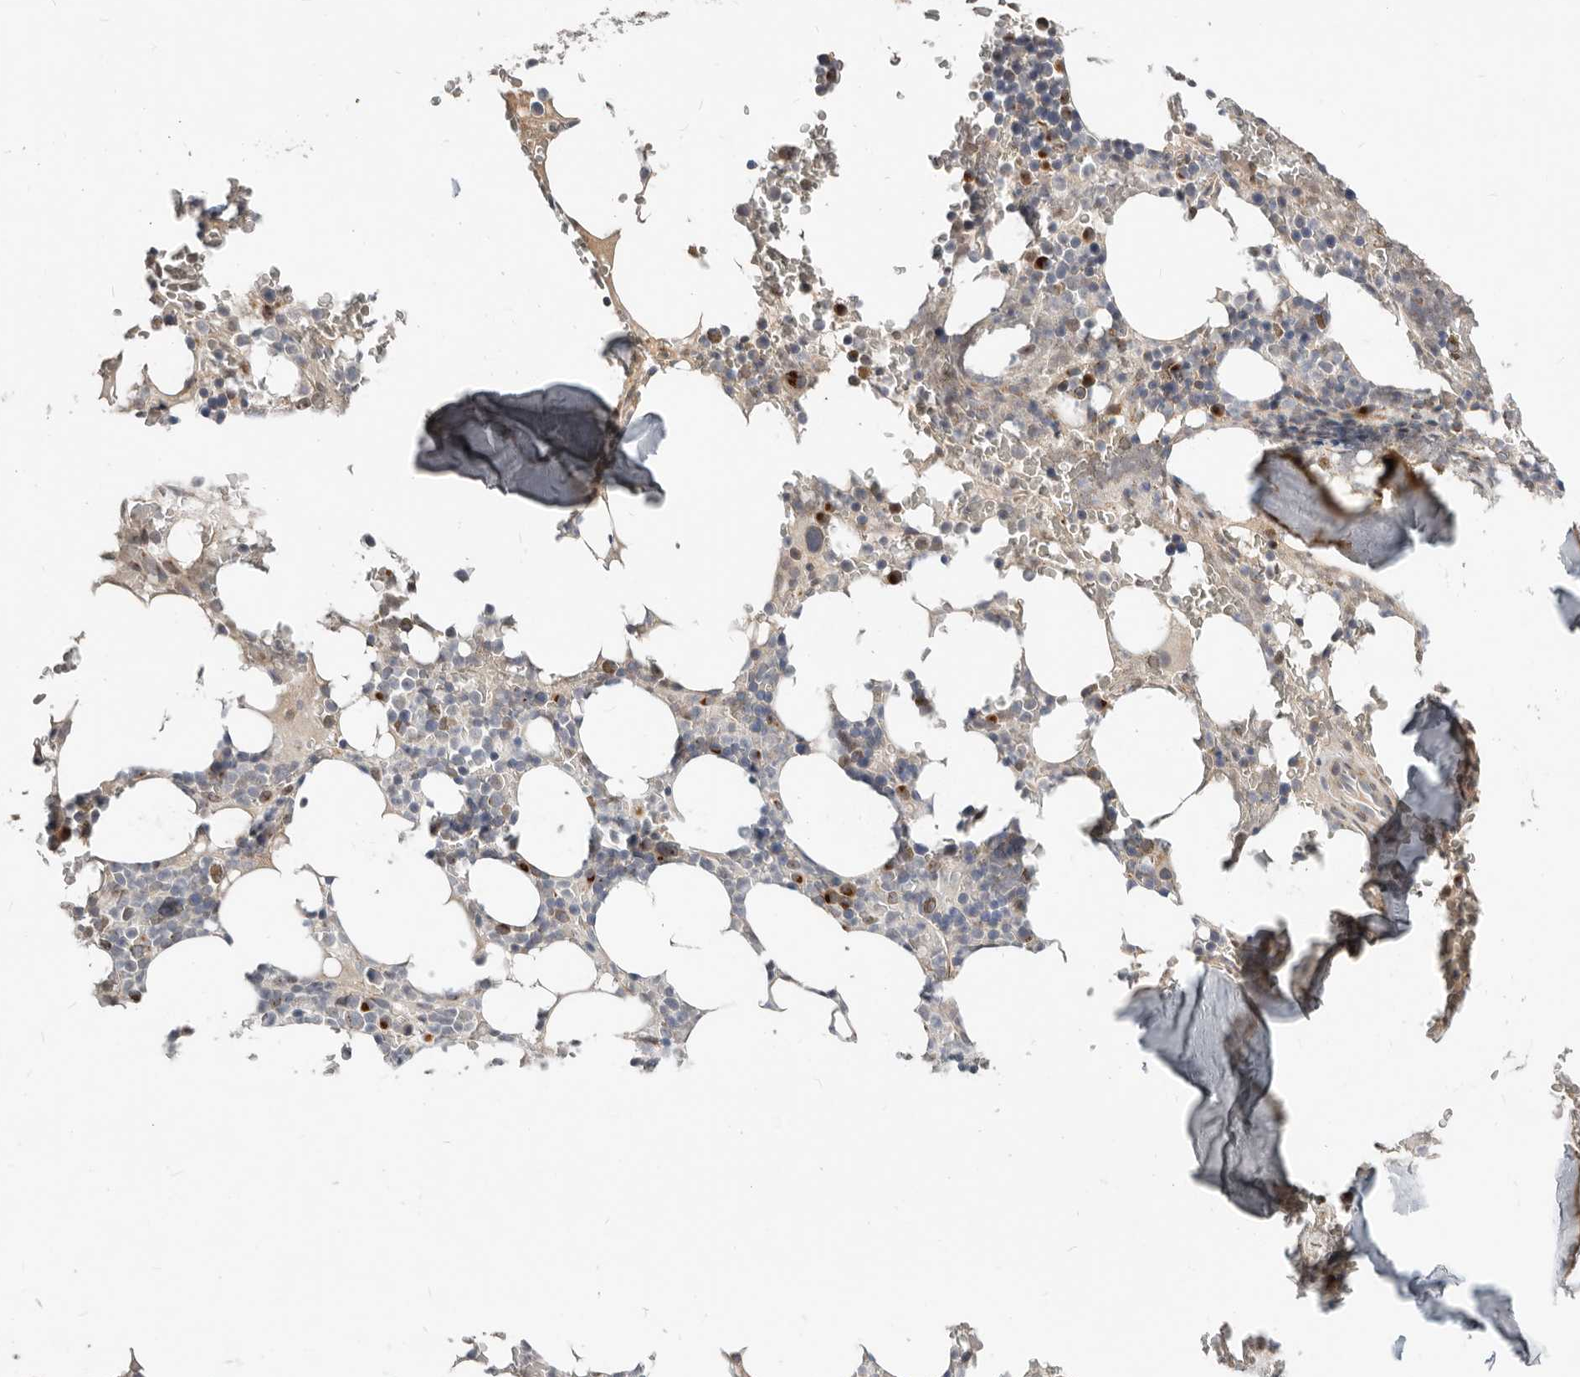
{"staining": {"intensity": "strong", "quantity": "<25%", "location": "cytoplasmic/membranous"}, "tissue": "bone marrow", "cell_type": "Hematopoietic cells", "image_type": "normal", "snomed": [{"axis": "morphology", "description": "Normal tissue, NOS"}, {"axis": "topography", "description": "Bone marrow"}], "caption": "Immunohistochemistry (IHC) of benign bone marrow reveals medium levels of strong cytoplasmic/membranous expression in approximately <25% of hematopoietic cells. (DAB = brown stain, brightfield microscopy at high magnification).", "gene": "NPY4R2", "patient": {"sex": "male", "age": 58}}